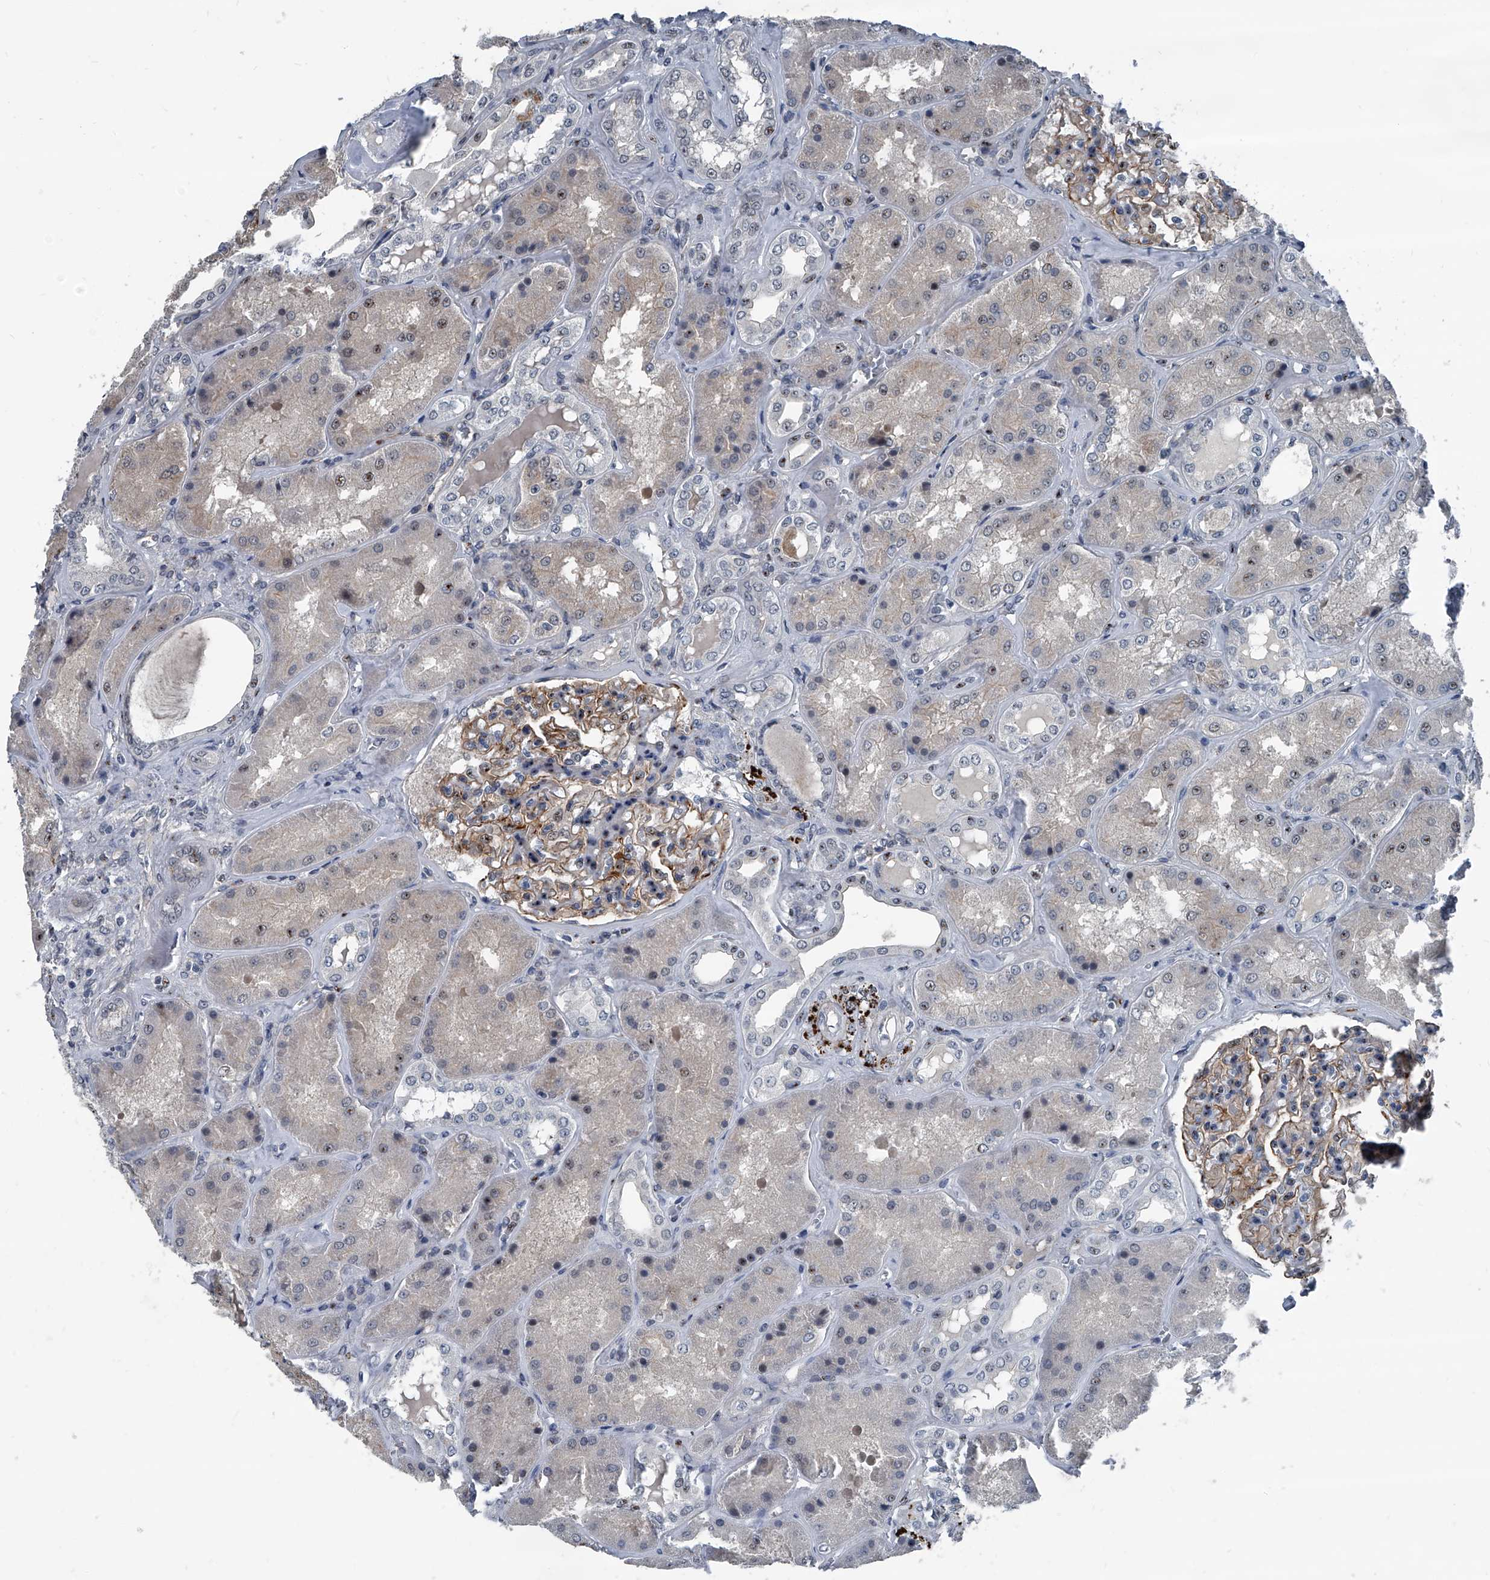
{"staining": {"intensity": "strong", "quantity": "25%-75%", "location": "cytoplasmic/membranous"}, "tissue": "kidney", "cell_type": "Cells in glomeruli", "image_type": "normal", "snomed": [{"axis": "morphology", "description": "Normal tissue, NOS"}, {"axis": "topography", "description": "Kidney"}], "caption": "Immunohistochemical staining of unremarkable kidney demonstrates 25%-75% levels of strong cytoplasmic/membranous protein staining in about 25%-75% of cells in glomeruli. (Brightfield microscopy of DAB IHC at high magnification).", "gene": "MEN1", "patient": {"sex": "female", "age": 56}}